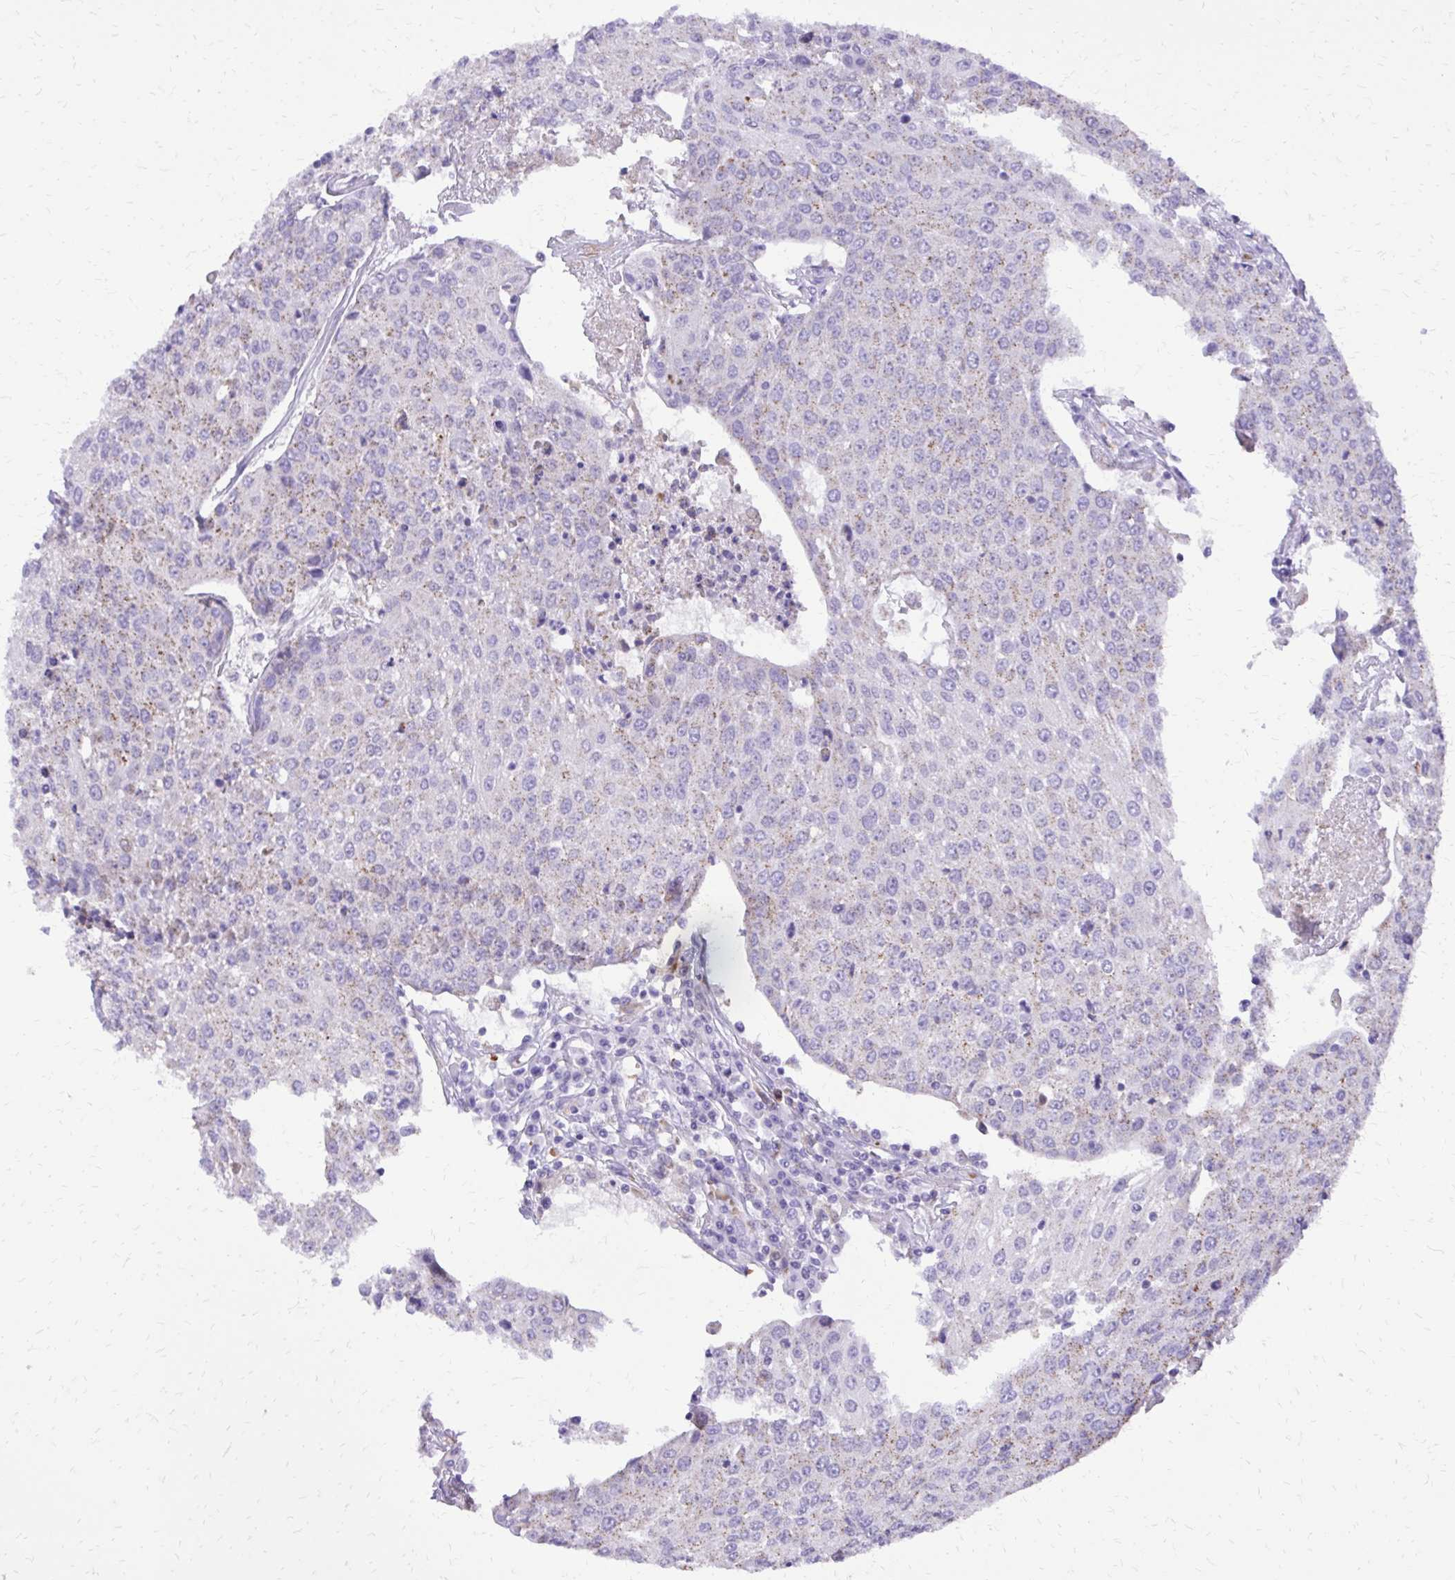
{"staining": {"intensity": "weak", "quantity": "<25%", "location": "cytoplasmic/membranous"}, "tissue": "urothelial cancer", "cell_type": "Tumor cells", "image_type": "cancer", "snomed": [{"axis": "morphology", "description": "Urothelial carcinoma, High grade"}, {"axis": "topography", "description": "Urinary bladder"}], "caption": "High-grade urothelial carcinoma stained for a protein using immunohistochemistry shows no staining tumor cells.", "gene": "CAT", "patient": {"sex": "female", "age": 85}}